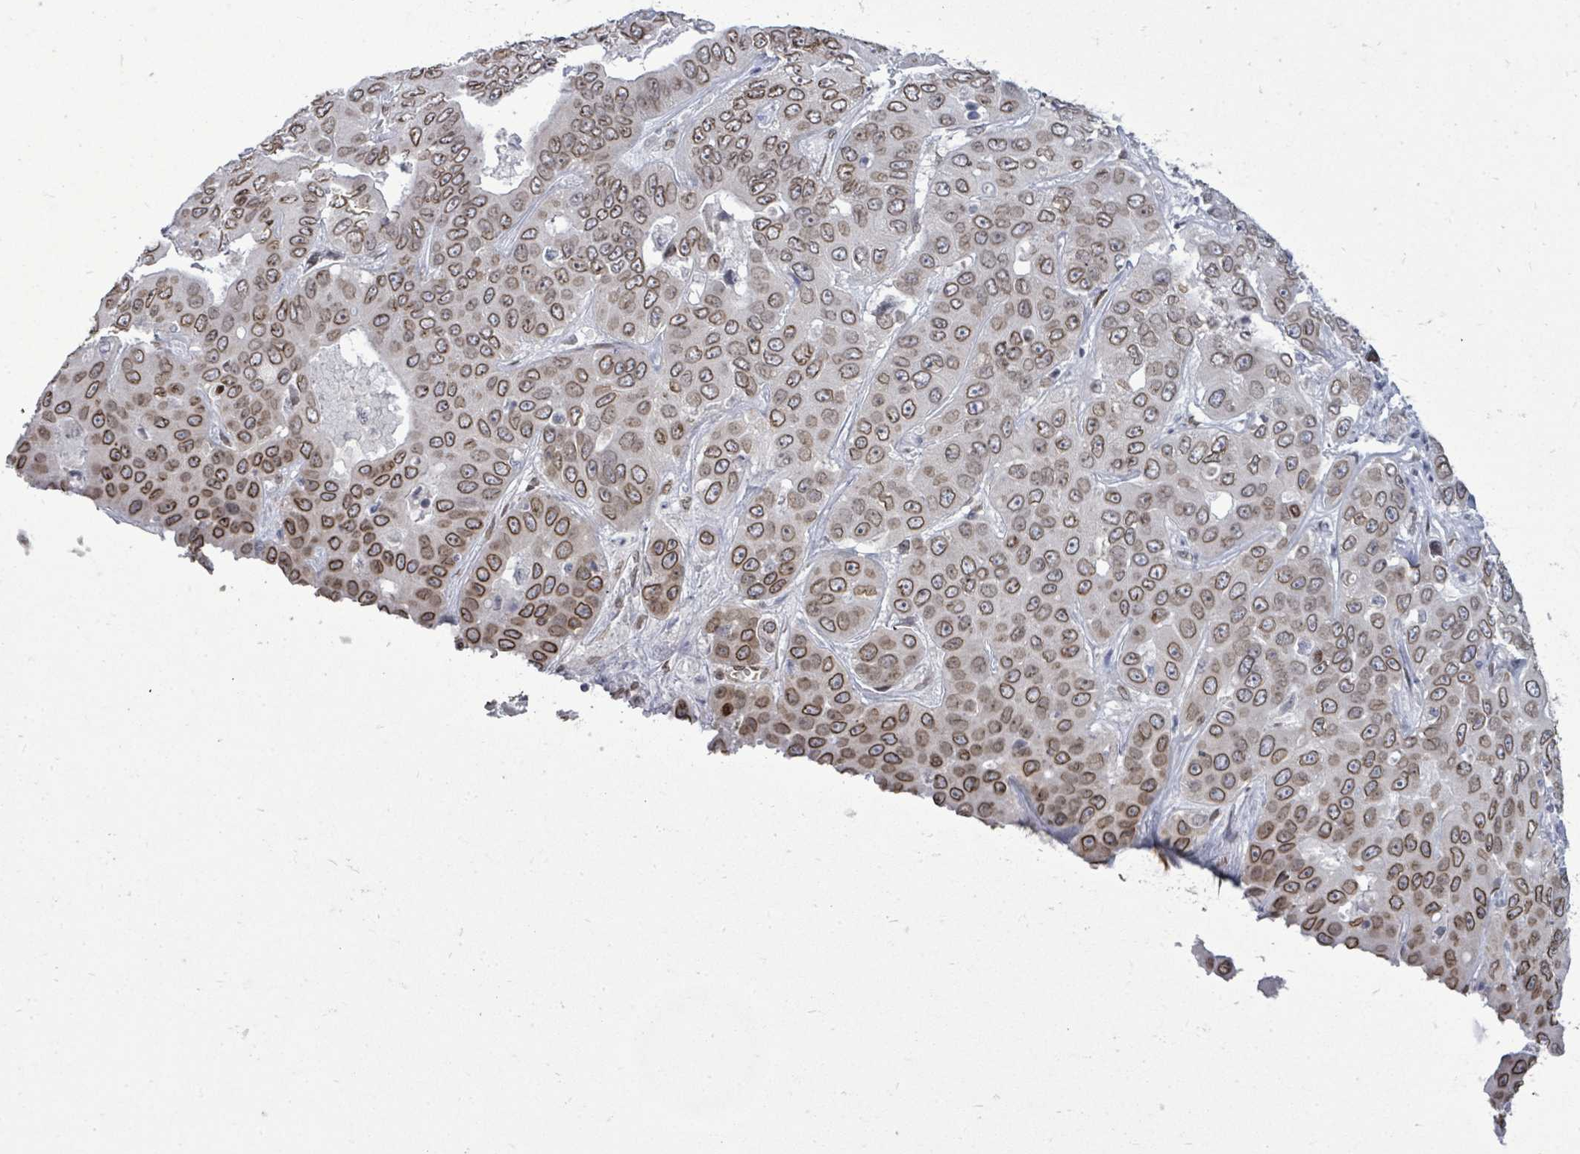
{"staining": {"intensity": "moderate", "quantity": ">75%", "location": "cytoplasmic/membranous,nuclear"}, "tissue": "liver cancer", "cell_type": "Tumor cells", "image_type": "cancer", "snomed": [{"axis": "morphology", "description": "Cholangiocarcinoma"}, {"axis": "topography", "description": "Liver"}], "caption": "Tumor cells display medium levels of moderate cytoplasmic/membranous and nuclear positivity in about >75% of cells in human cholangiocarcinoma (liver). Using DAB (3,3'-diaminobenzidine) (brown) and hematoxylin (blue) stains, captured at high magnification using brightfield microscopy.", "gene": "ARFGAP1", "patient": {"sex": "female", "age": 52}}